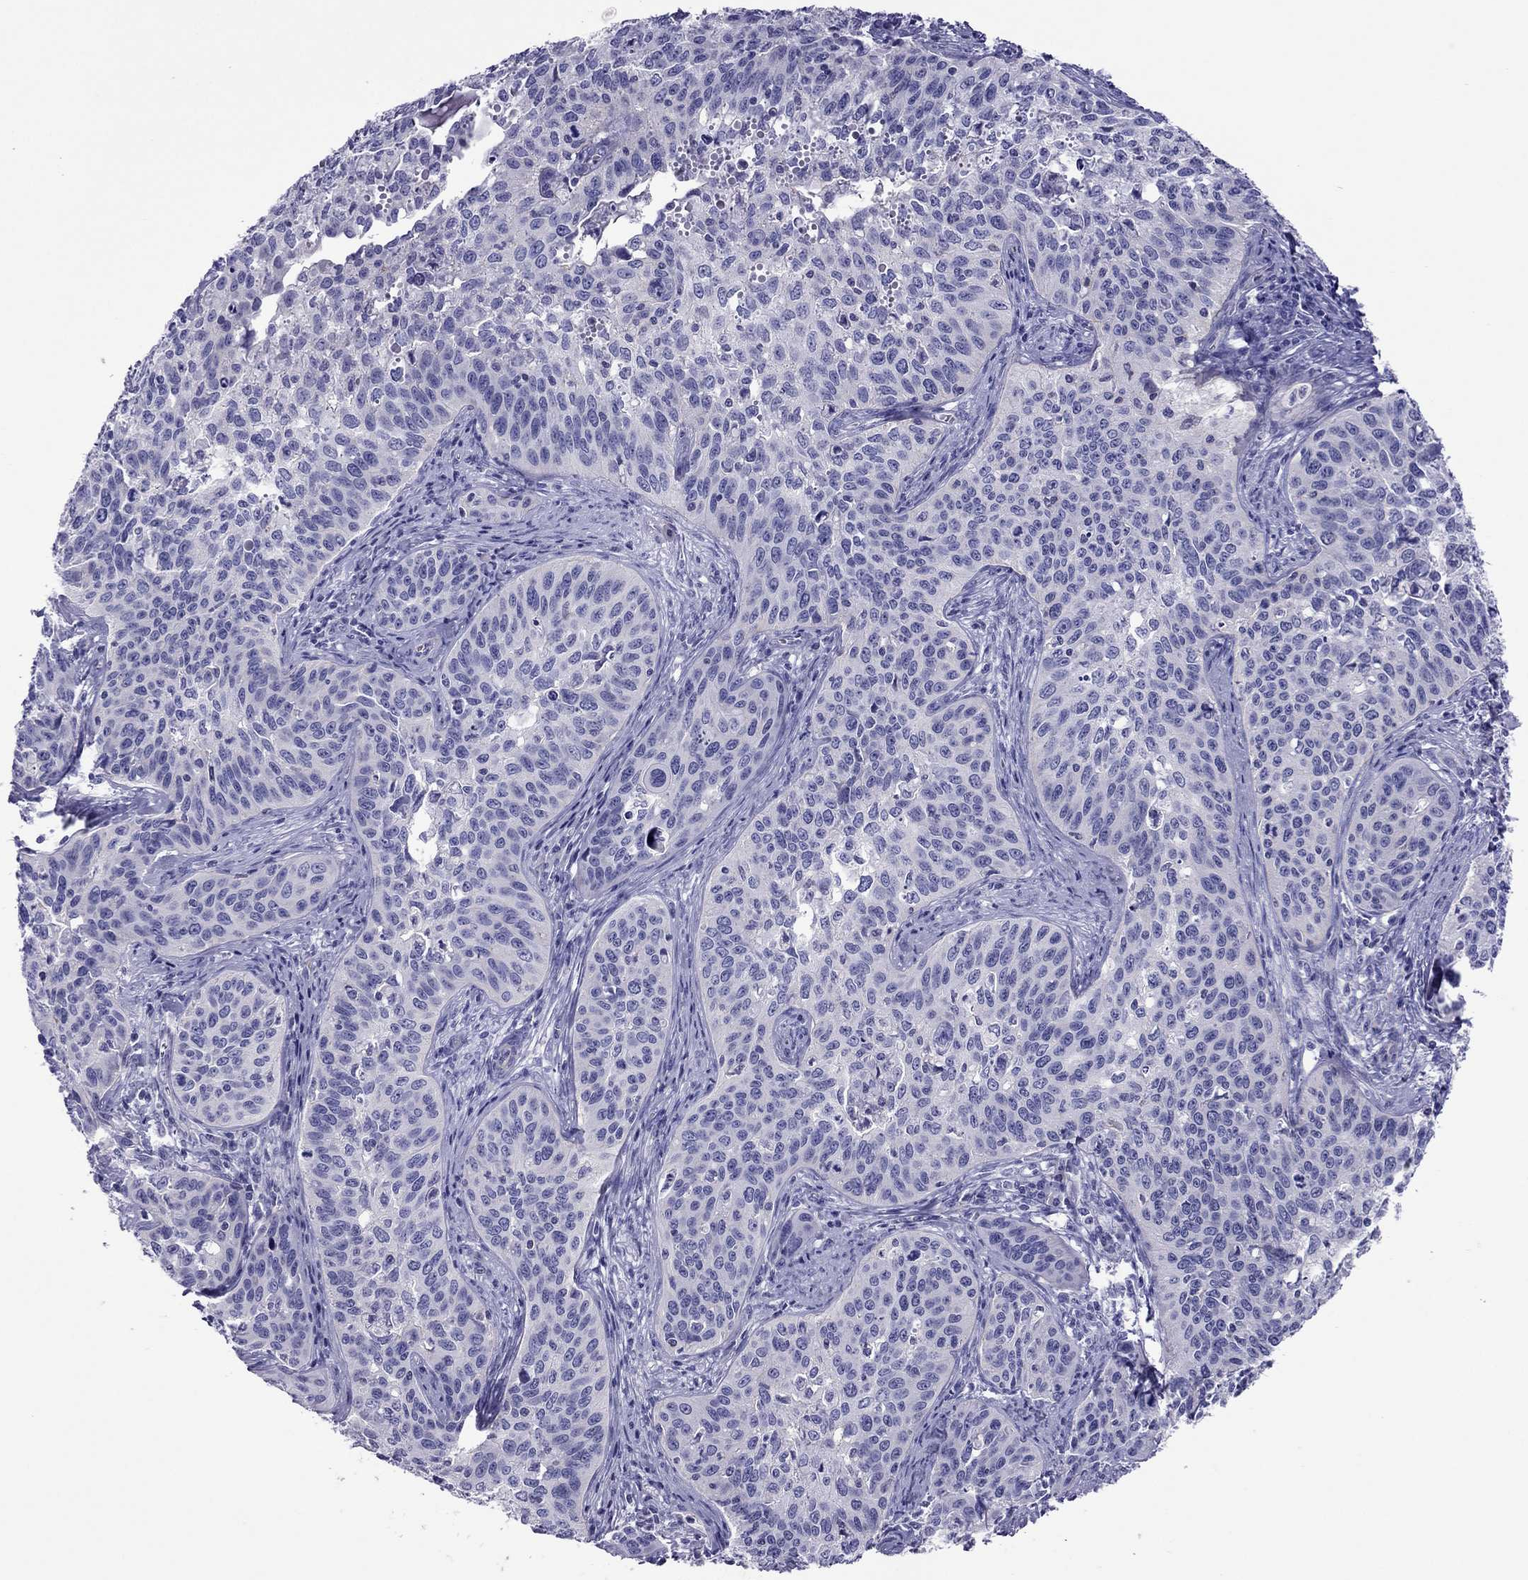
{"staining": {"intensity": "negative", "quantity": "none", "location": "none"}, "tissue": "cervical cancer", "cell_type": "Tumor cells", "image_type": "cancer", "snomed": [{"axis": "morphology", "description": "Squamous cell carcinoma, NOS"}, {"axis": "topography", "description": "Cervix"}], "caption": "An image of human cervical cancer is negative for staining in tumor cells. (Immunohistochemistry (ihc), brightfield microscopy, high magnification).", "gene": "MYL11", "patient": {"sex": "female", "age": 31}}